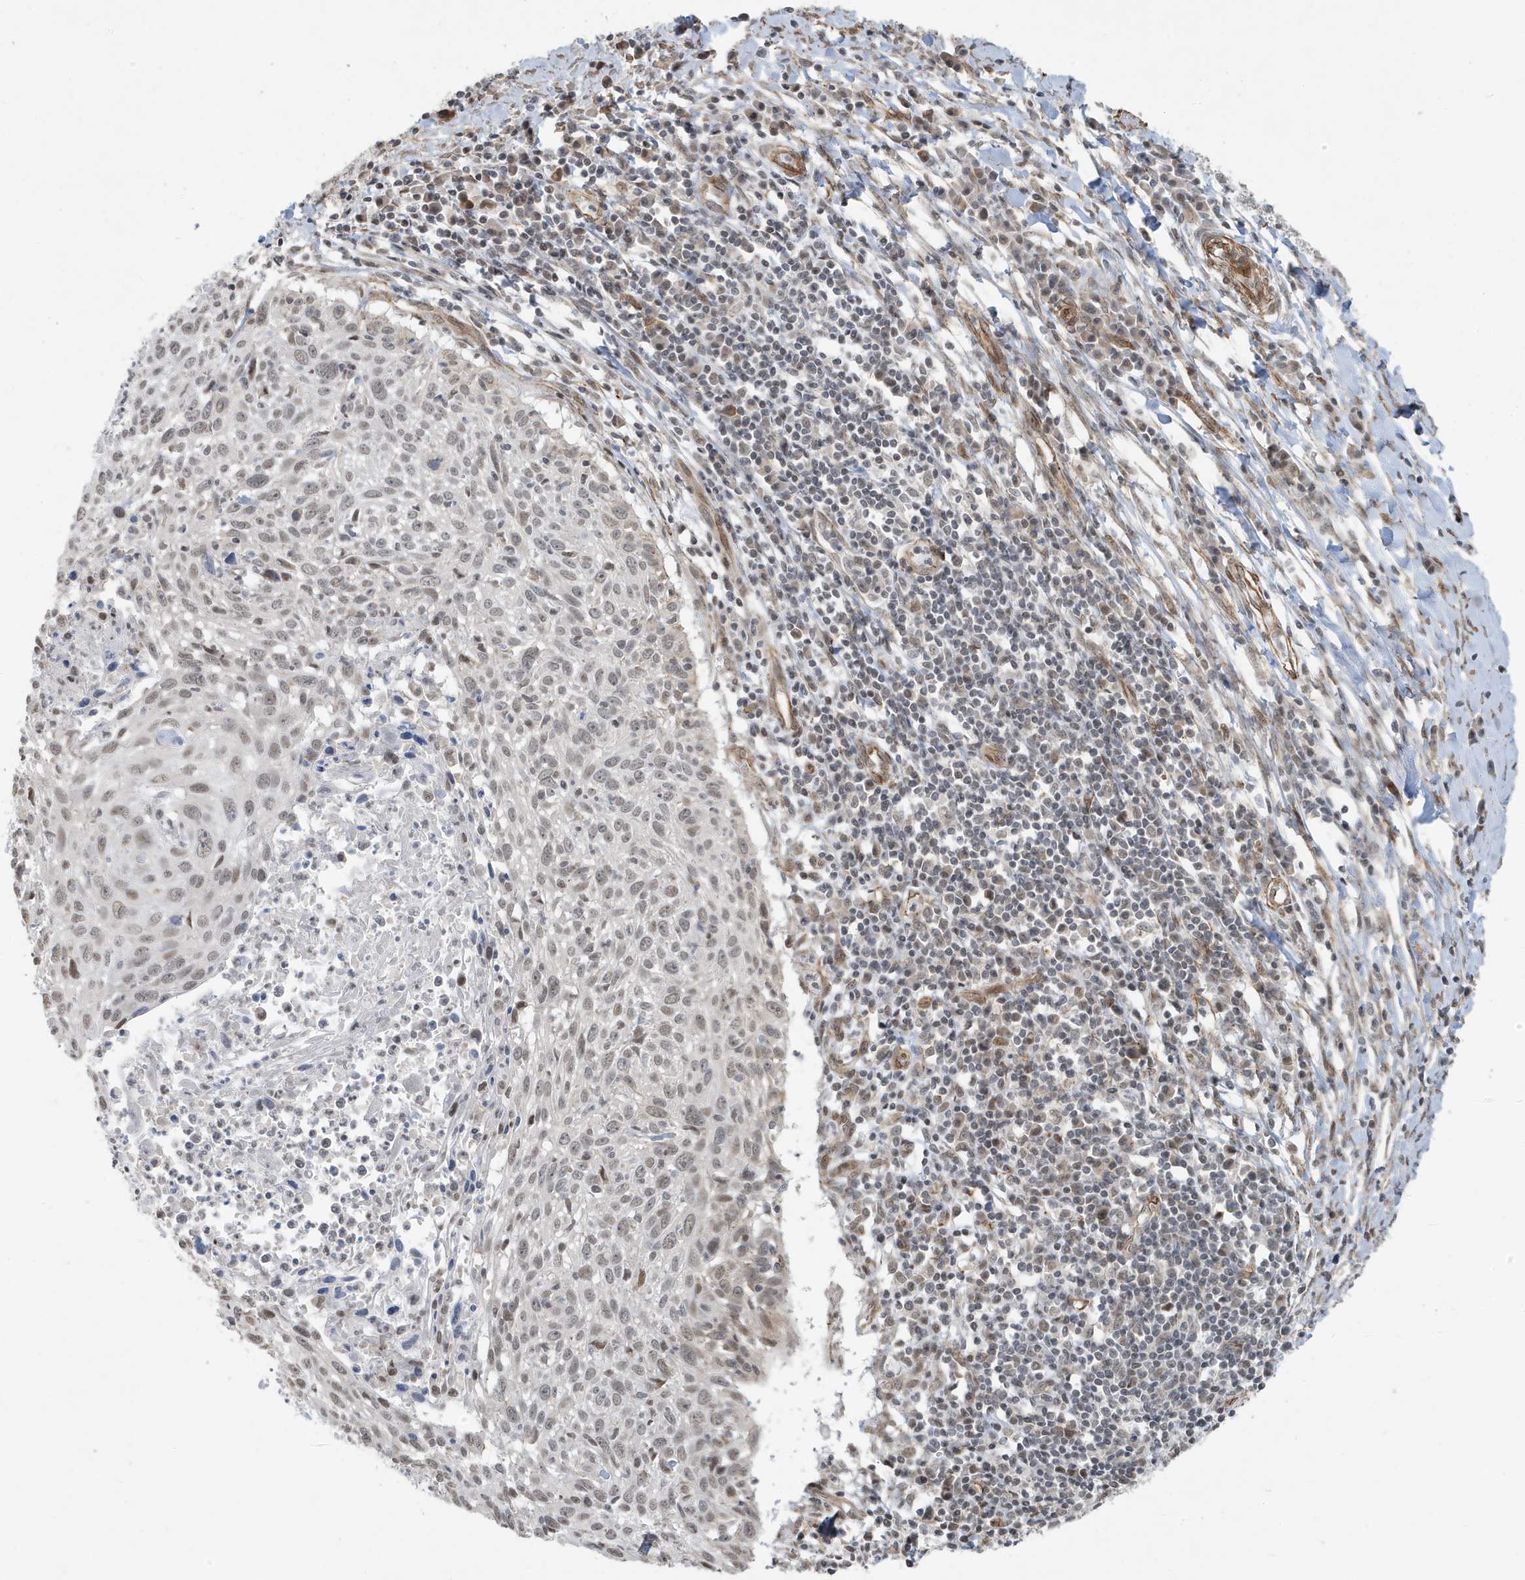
{"staining": {"intensity": "negative", "quantity": "none", "location": "none"}, "tissue": "cervical cancer", "cell_type": "Tumor cells", "image_type": "cancer", "snomed": [{"axis": "morphology", "description": "Squamous cell carcinoma, NOS"}, {"axis": "topography", "description": "Cervix"}], "caption": "DAB immunohistochemical staining of cervical cancer (squamous cell carcinoma) displays no significant expression in tumor cells.", "gene": "CHCHD4", "patient": {"sex": "female", "age": 51}}